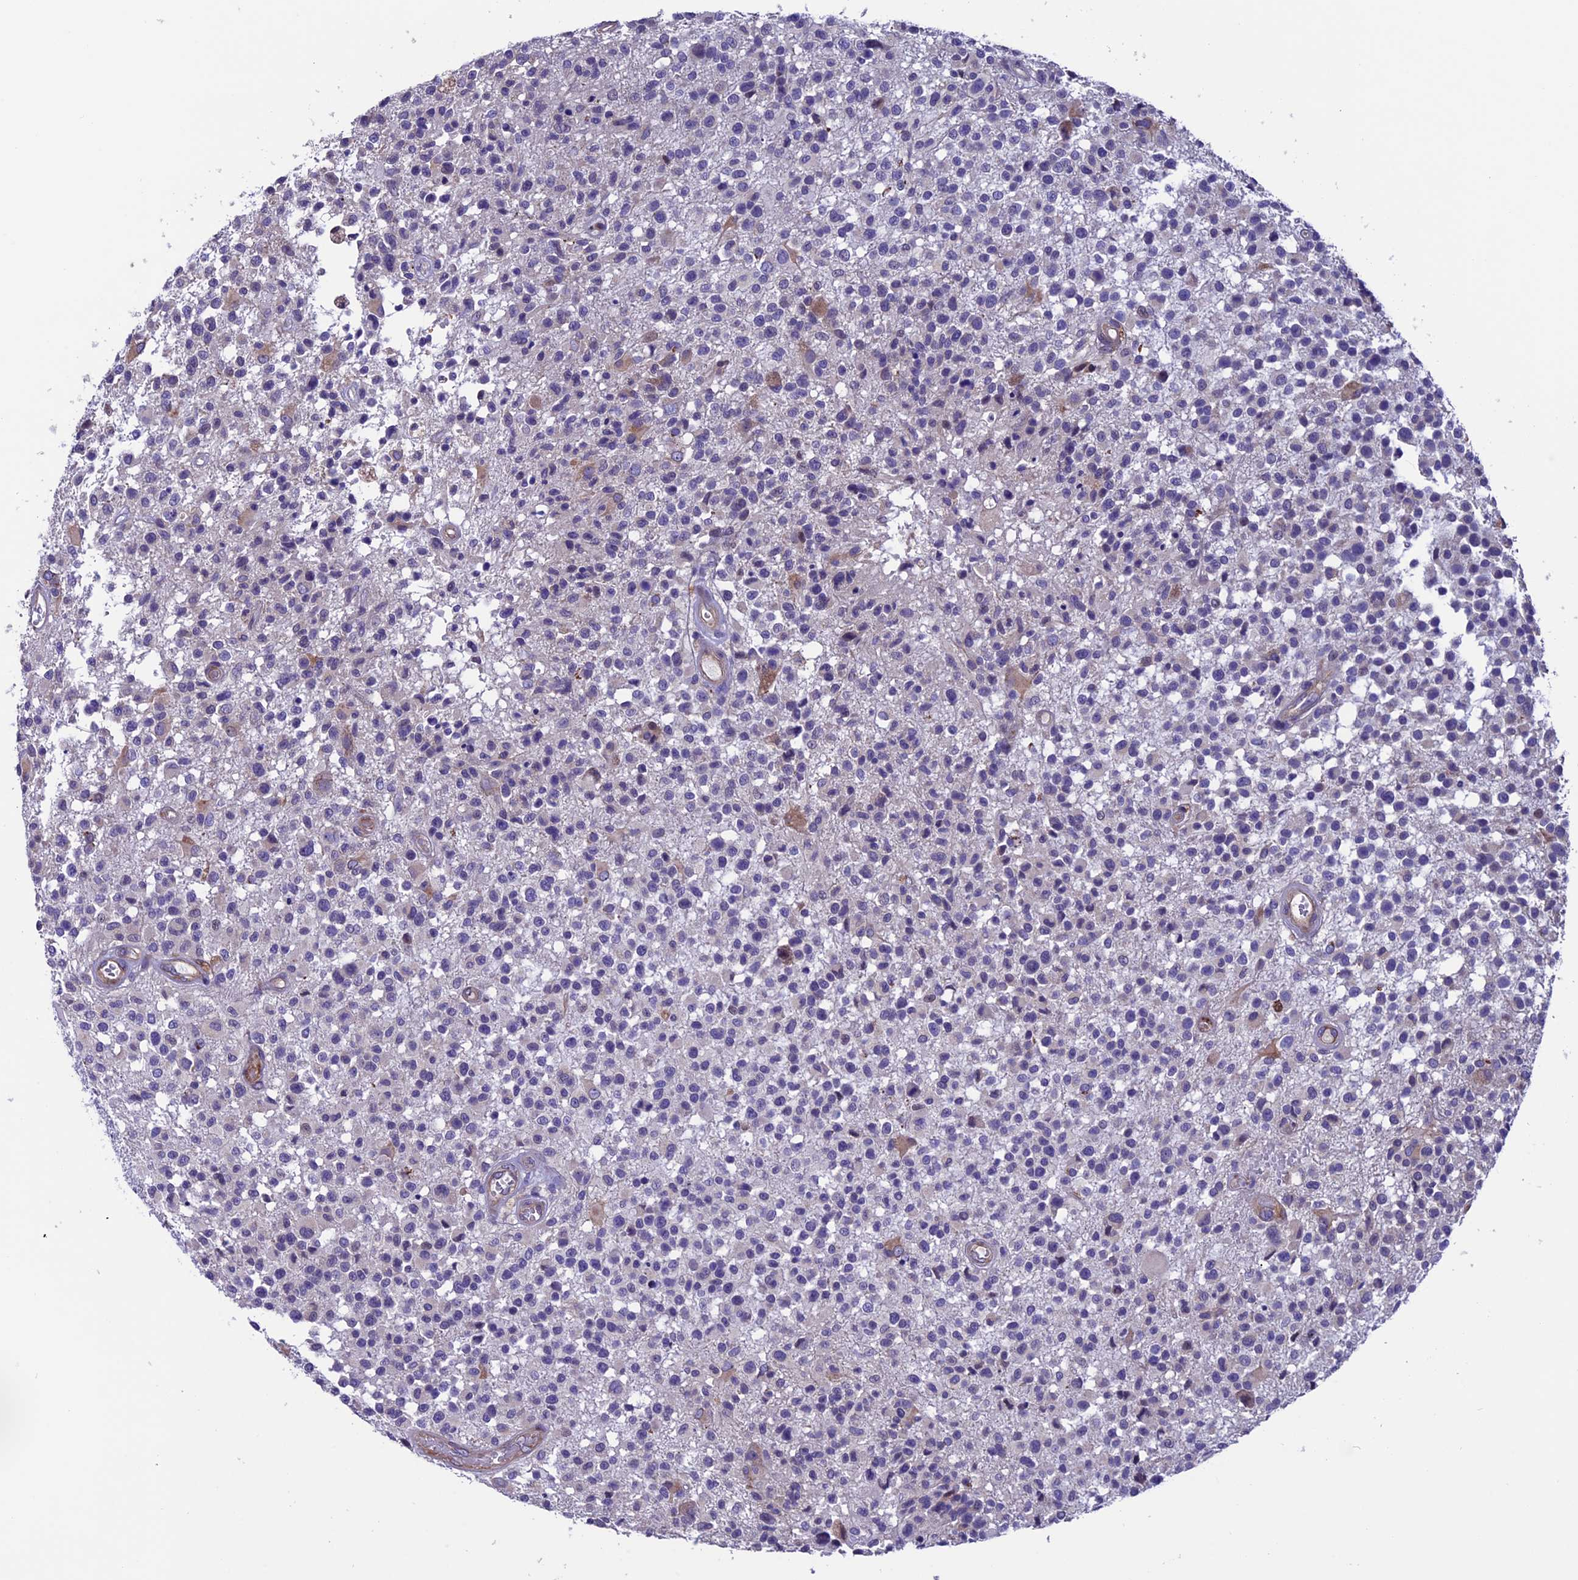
{"staining": {"intensity": "negative", "quantity": "none", "location": "none"}, "tissue": "glioma", "cell_type": "Tumor cells", "image_type": "cancer", "snomed": [{"axis": "morphology", "description": "Glioma, malignant, High grade"}, {"axis": "morphology", "description": "Glioblastoma, NOS"}, {"axis": "topography", "description": "Brain"}], "caption": "IHC of malignant high-grade glioma shows no expression in tumor cells.", "gene": "TMEM171", "patient": {"sex": "male", "age": 60}}